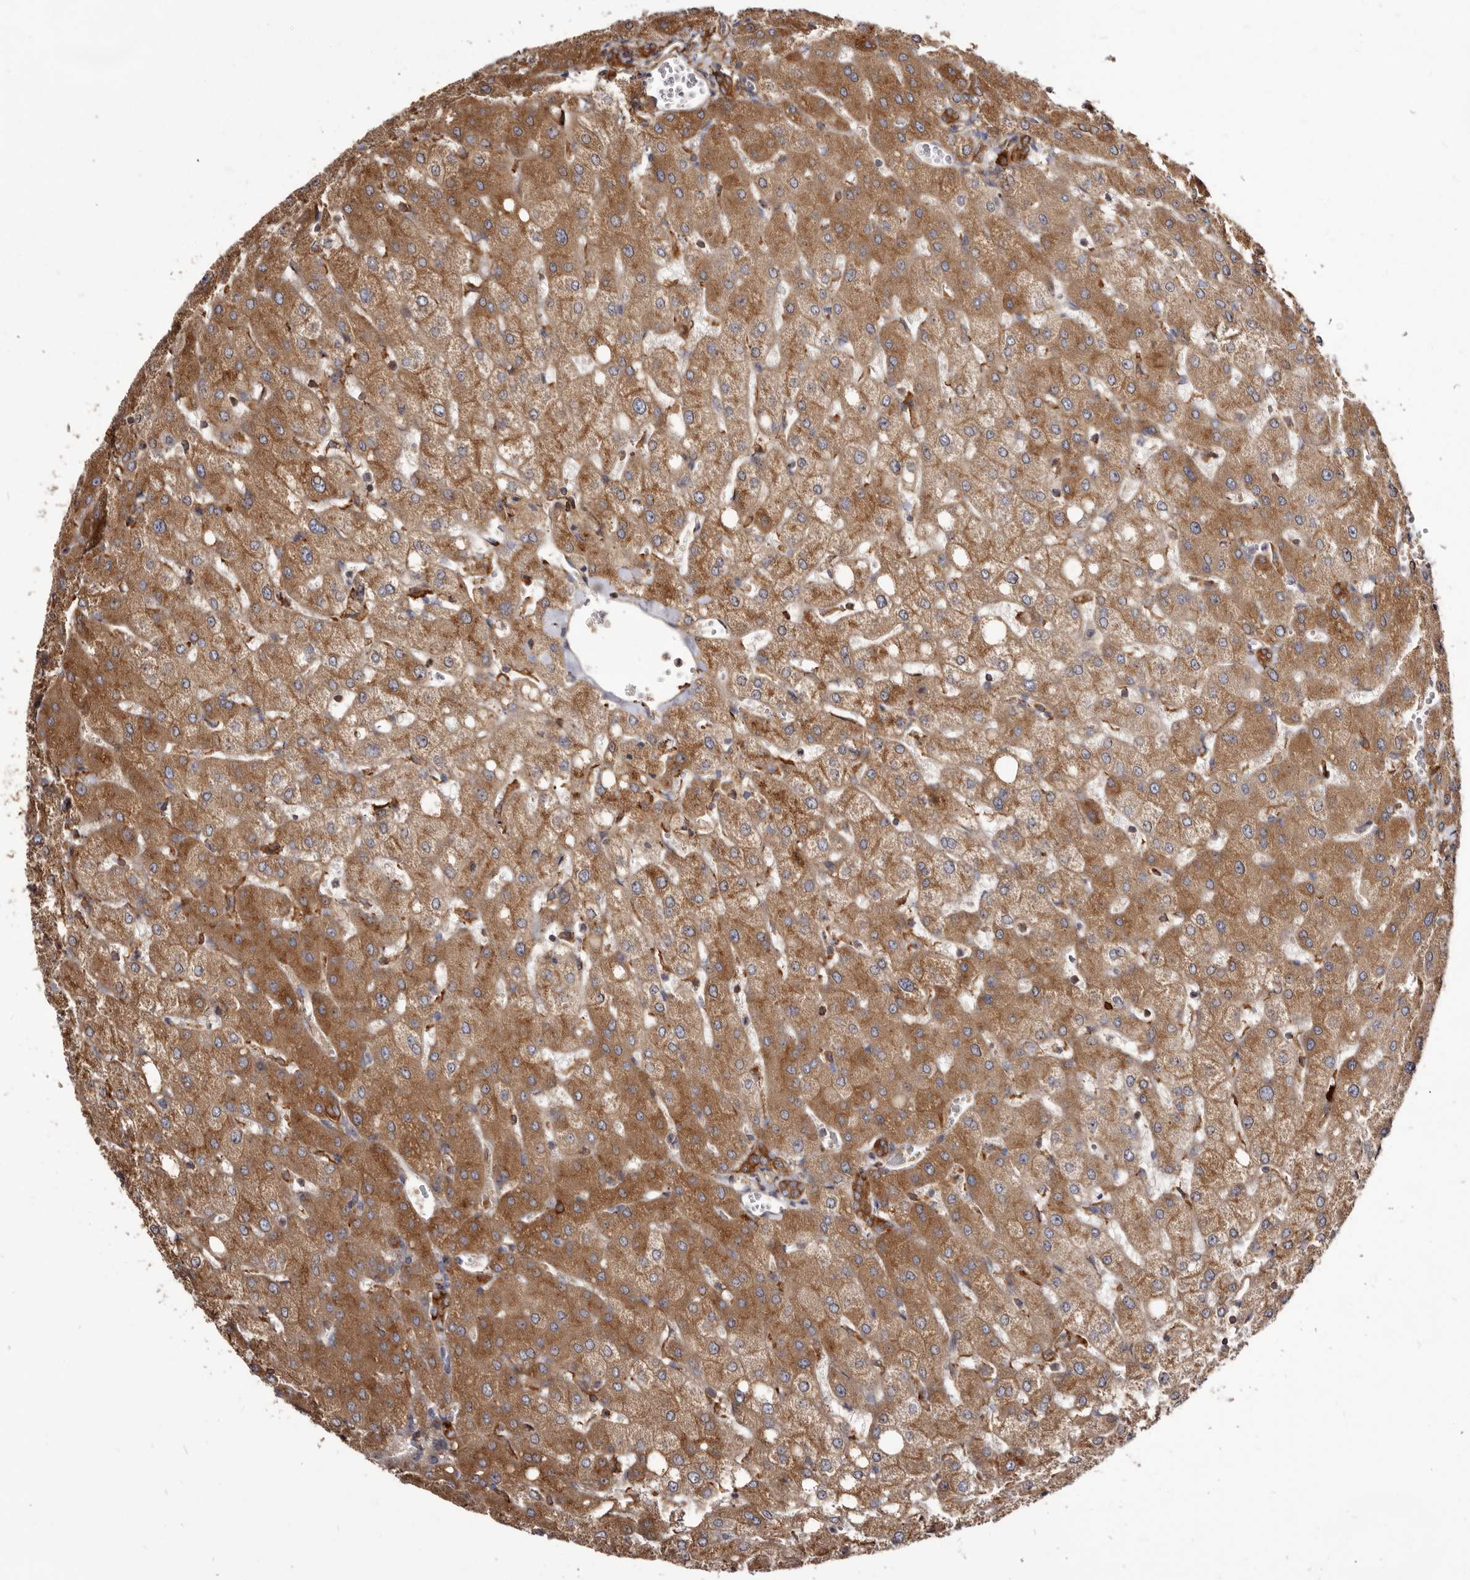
{"staining": {"intensity": "strong", "quantity": ">75%", "location": "cytoplasmic/membranous"}, "tissue": "liver", "cell_type": "Cholangiocytes", "image_type": "normal", "snomed": [{"axis": "morphology", "description": "Normal tissue, NOS"}, {"axis": "topography", "description": "Liver"}], "caption": "Immunohistochemistry (DAB (3,3'-diaminobenzidine)) staining of benign human liver displays strong cytoplasmic/membranous protein staining in approximately >75% of cholangiocytes.", "gene": "TPD52", "patient": {"sex": "female", "age": 54}}